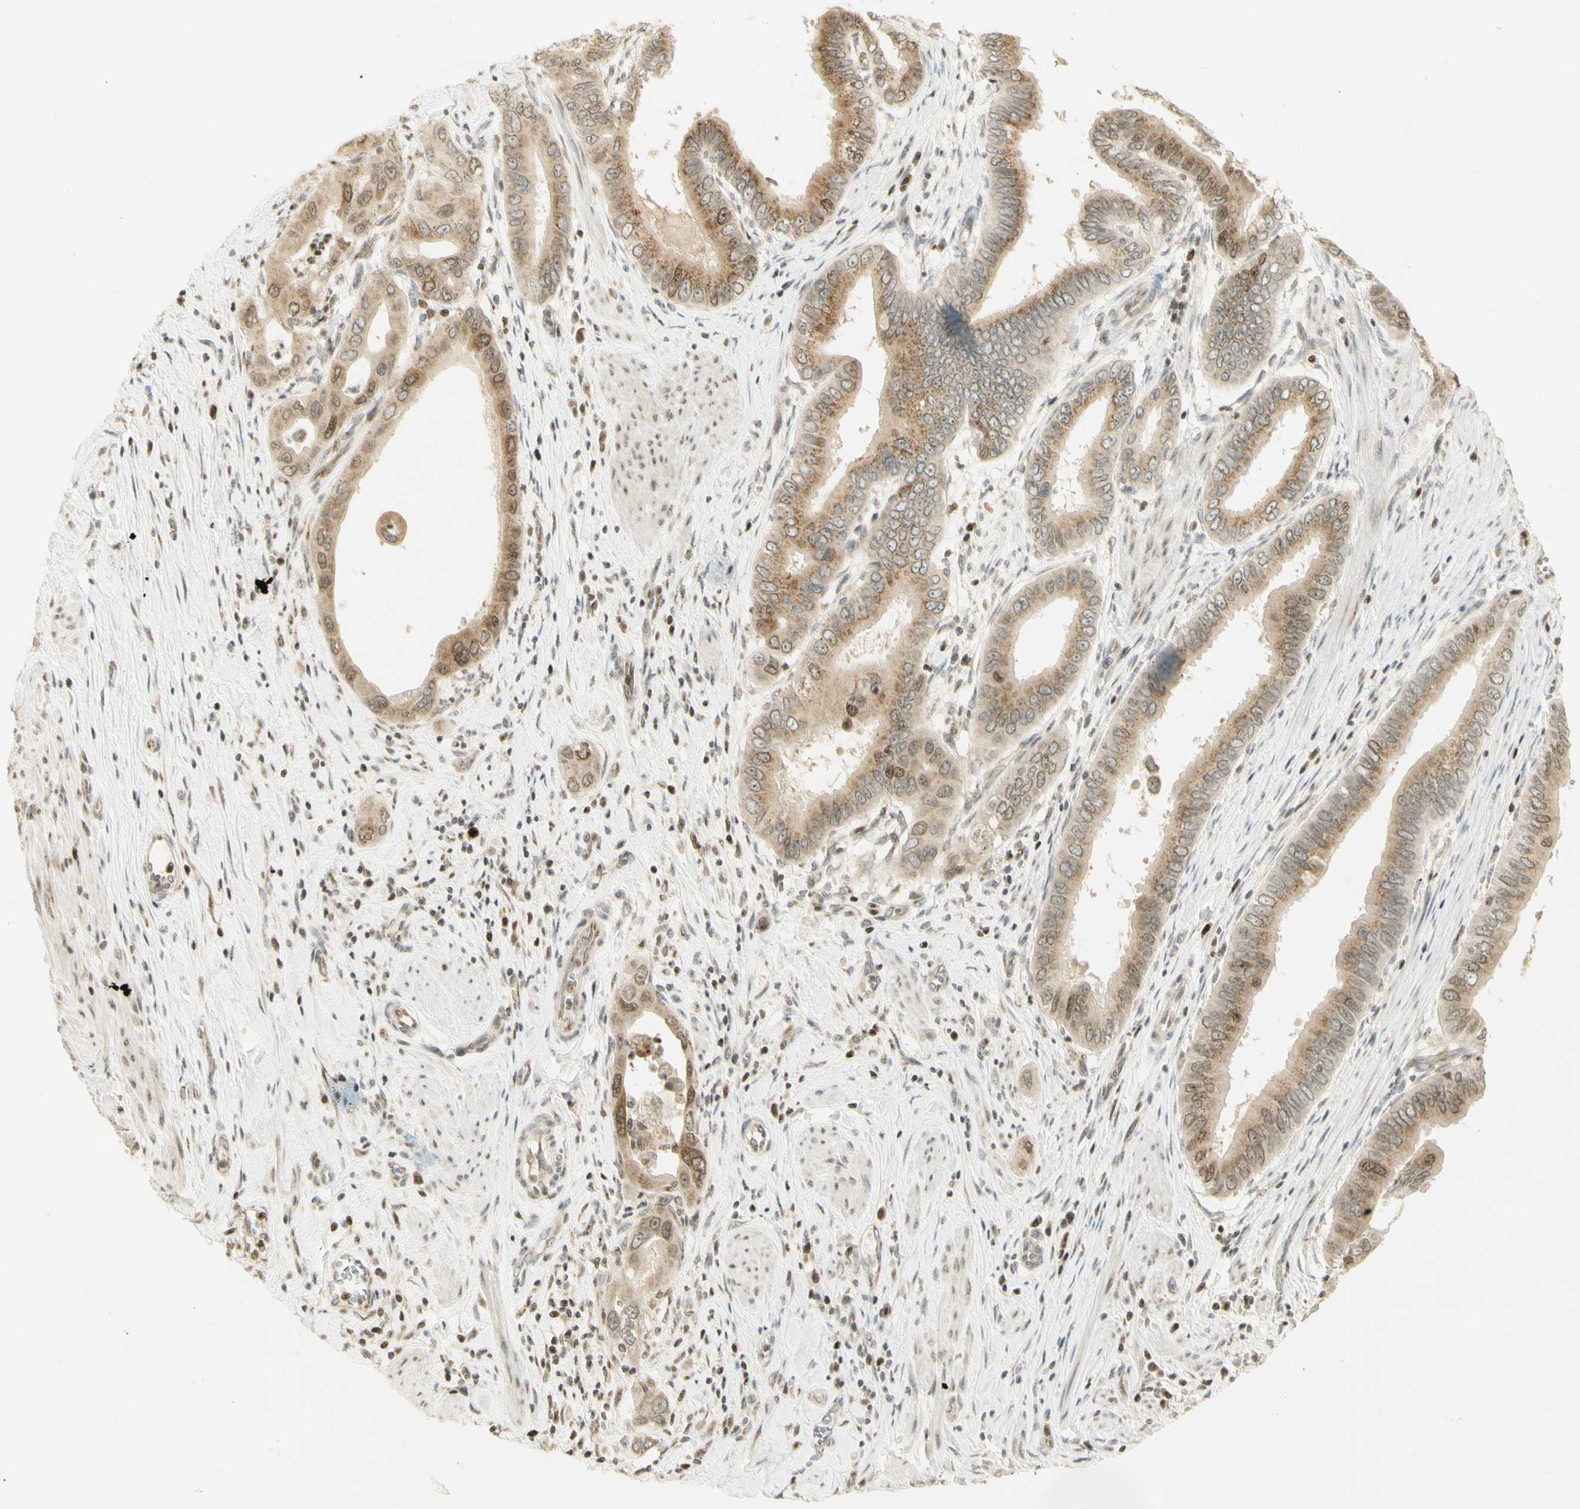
{"staining": {"intensity": "moderate", "quantity": ">75%", "location": "cytoplasmic/membranous,nuclear"}, "tissue": "pancreatic cancer", "cell_type": "Tumor cells", "image_type": "cancer", "snomed": [{"axis": "morphology", "description": "Normal tissue, NOS"}, {"axis": "topography", "description": "Lymph node"}], "caption": "This is an image of IHC staining of pancreatic cancer, which shows moderate staining in the cytoplasmic/membranous and nuclear of tumor cells.", "gene": "KIF11", "patient": {"sex": "male", "age": 50}}